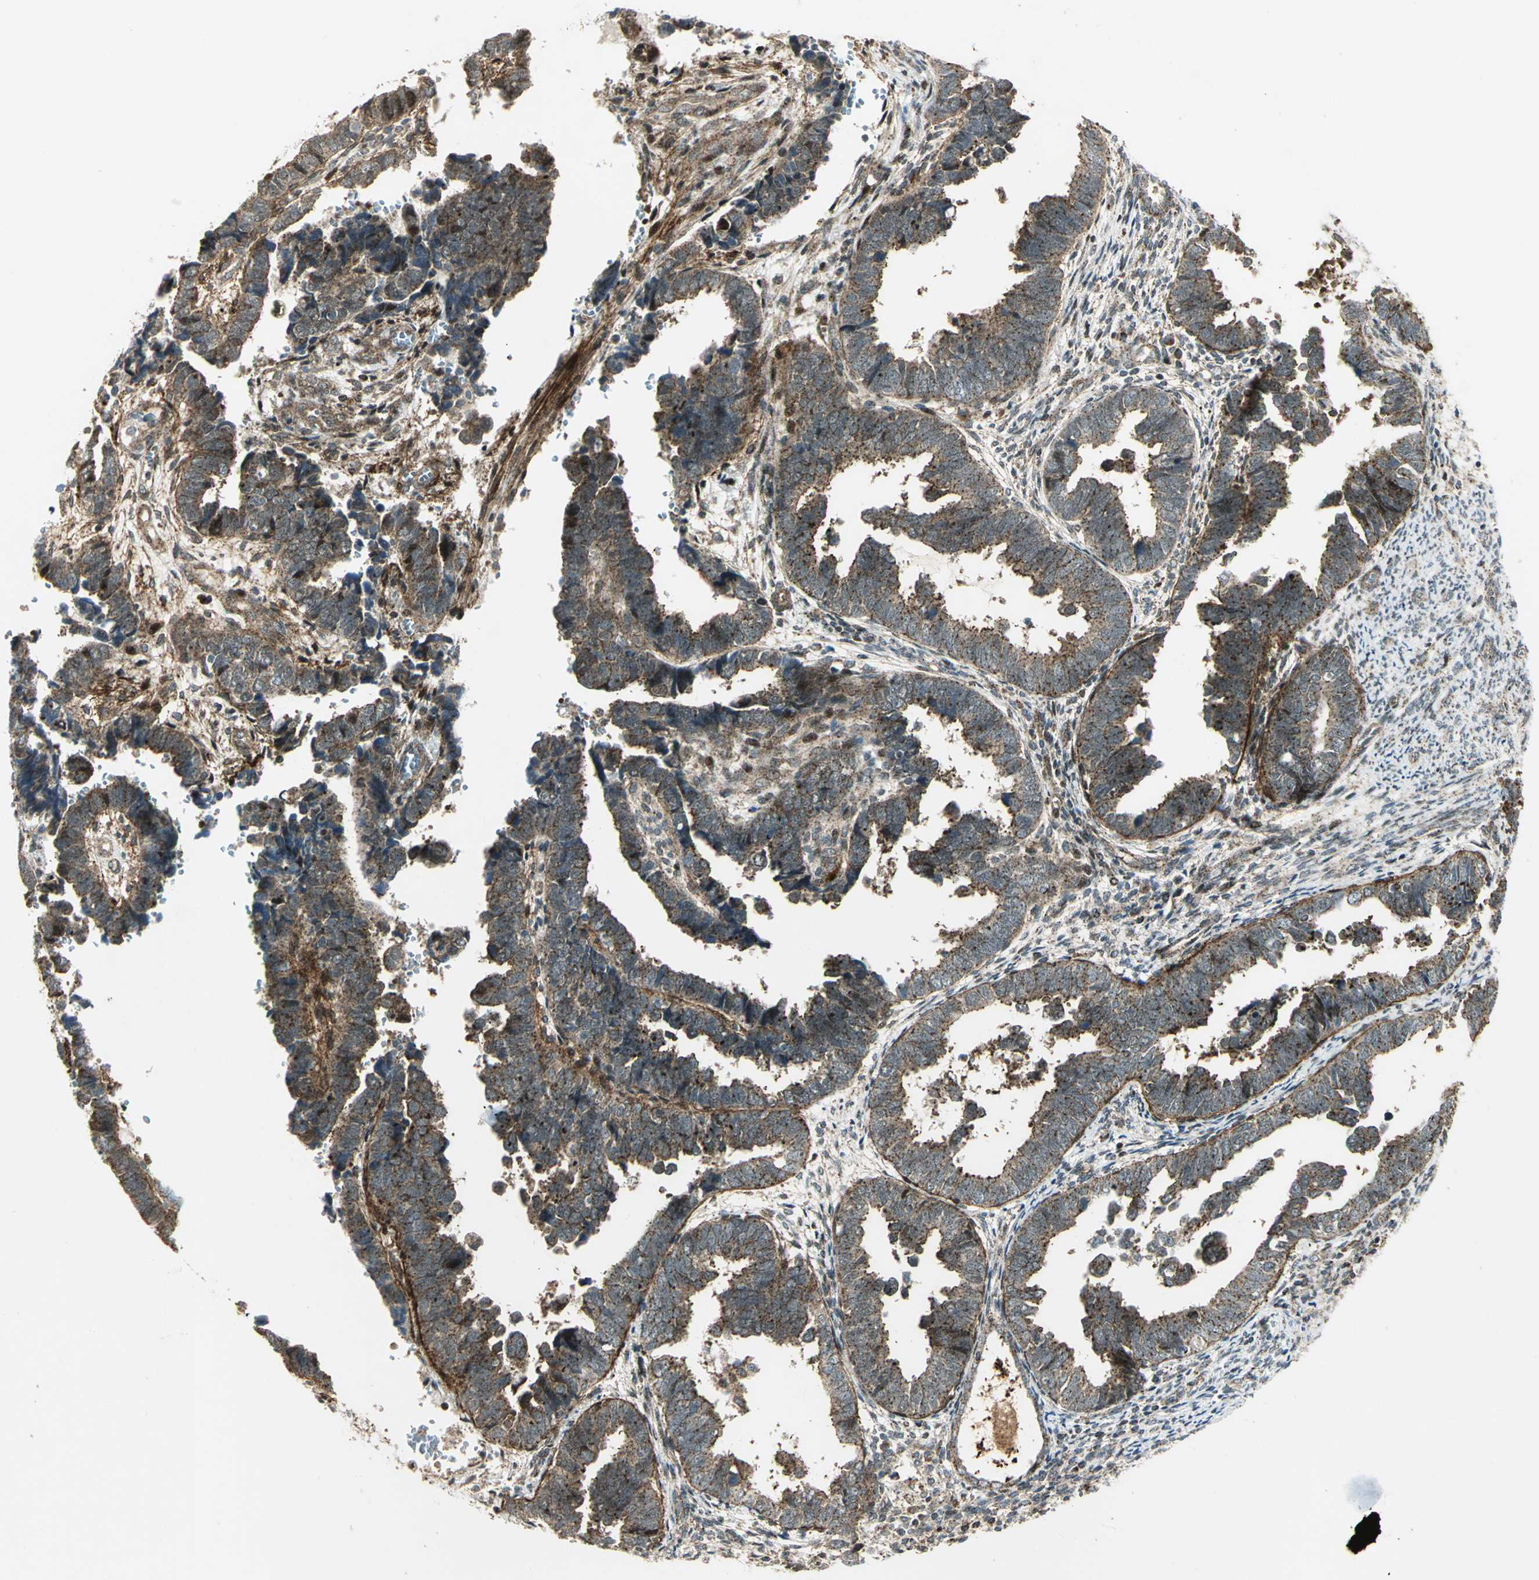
{"staining": {"intensity": "moderate", "quantity": ">75%", "location": "cytoplasmic/membranous"}, "tissue": "endometrial cancer", "cell_type": "Tumor cells", "image_type": "cancer", "snomed": [{"axis": "morphology", "description": "Adenocarcinoma, NOS"}, {"axis": "topography", "description": "Endometrium"}], "caption": "A histopathology image showing moderate cytoplasmic/membranous expression in about >75% of tumor cells in endometrial adenocarcinoma, as visualized by brown immunohistochemical staining.", "gene": "ATP6V1A", "patient": {"sex": "female", "age": 75}}